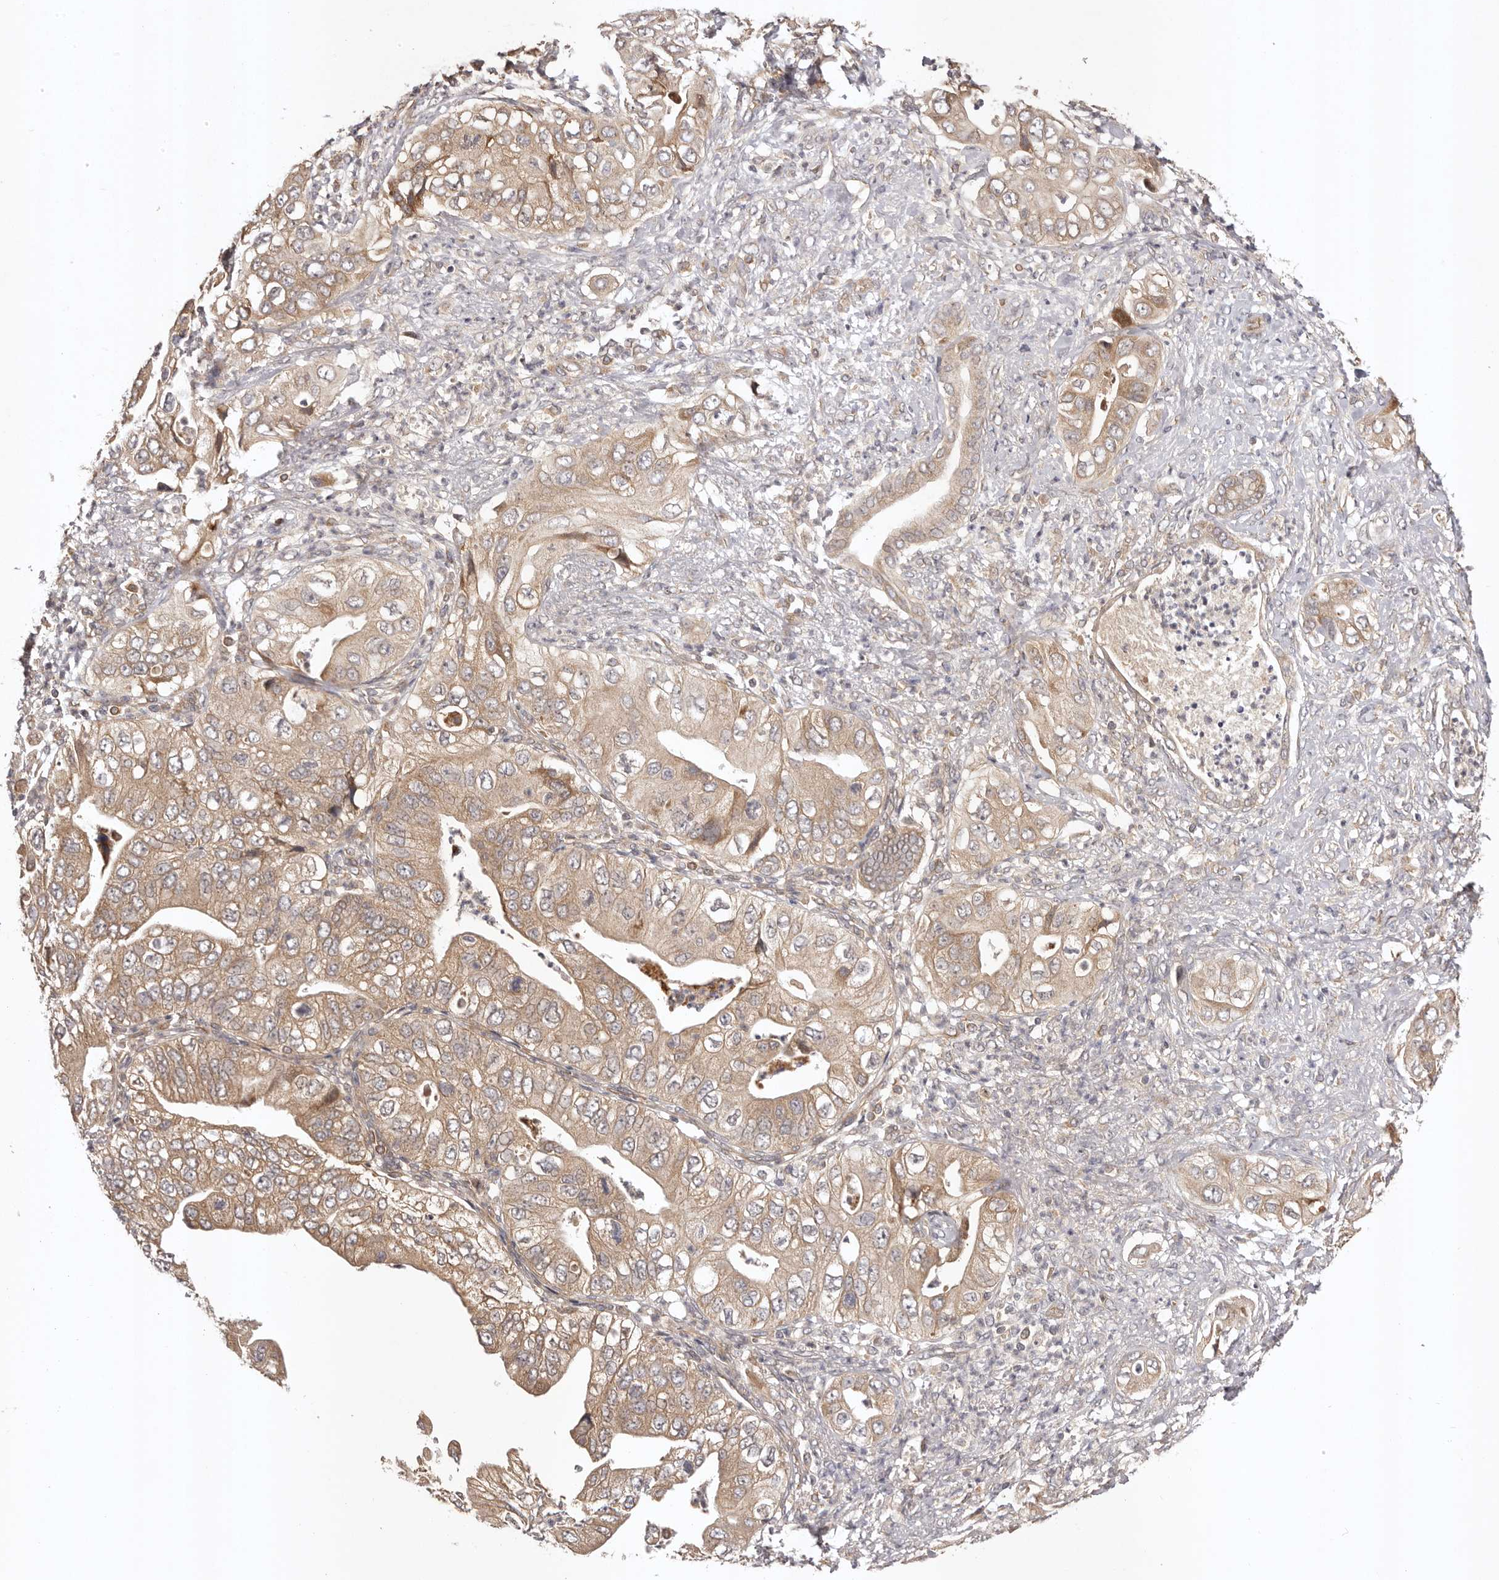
{"staining": {"intensity": "moderate", "quantity": ">75%", "location": "cytoplasmic/membranous"}, "tissue": "pancreatic cancer", "cell_type": "Tumor cells", "image_type": "cancer", "snomed": [{"axis": "morphology", "description": "Adenocarcinoma, NOS"}, {"axis": "topography", "description": "Pancreas"}], "caption": "Immunohistochemical staining of human adenocarcinoma (pancreatic) displays medium levels of moderate cytoplasmic/membranous staining in about >75% of tumor cells.", "gene": "UBR2", "patient": {"sex": "female", "age": 78}}